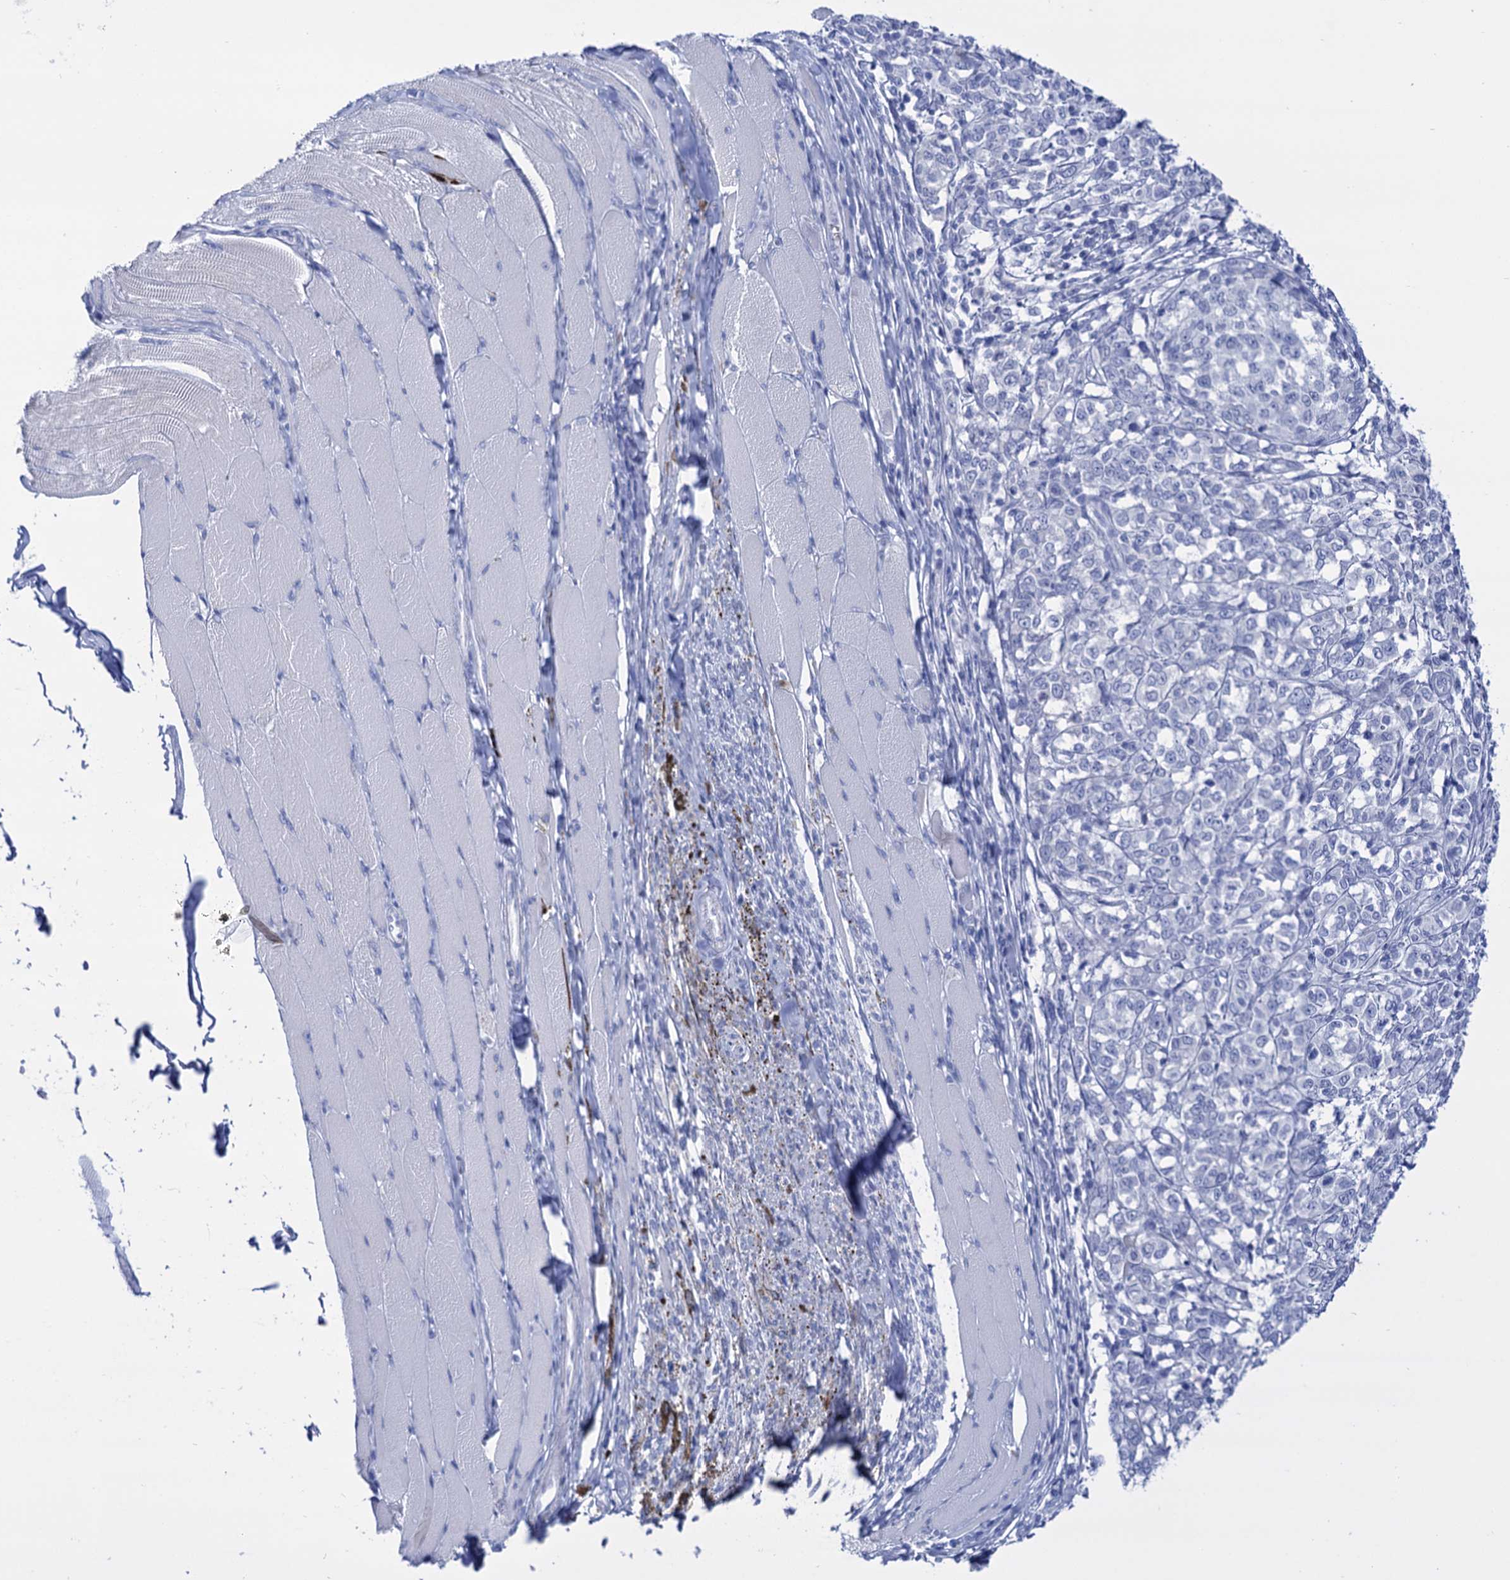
{"staining": {"intensity": "negative", "quantity": "none", "location": "none"}, "tissue": "melanoma", "cell_type": "Tumor cells", "image_type": "cancer", "snomed": [{"axis": "morphology", "description": "Malignant melanoma, NOS"}, {"axis": "topography", "description": "Skin"}], "caption": "The photomicrograph exhibits no staining of tumor cells in melanoma. (DAB immunohistochemistry (IHC), high magnification).", "gene": "YARS2", "patient": {"sex": "female", "age": 72}}